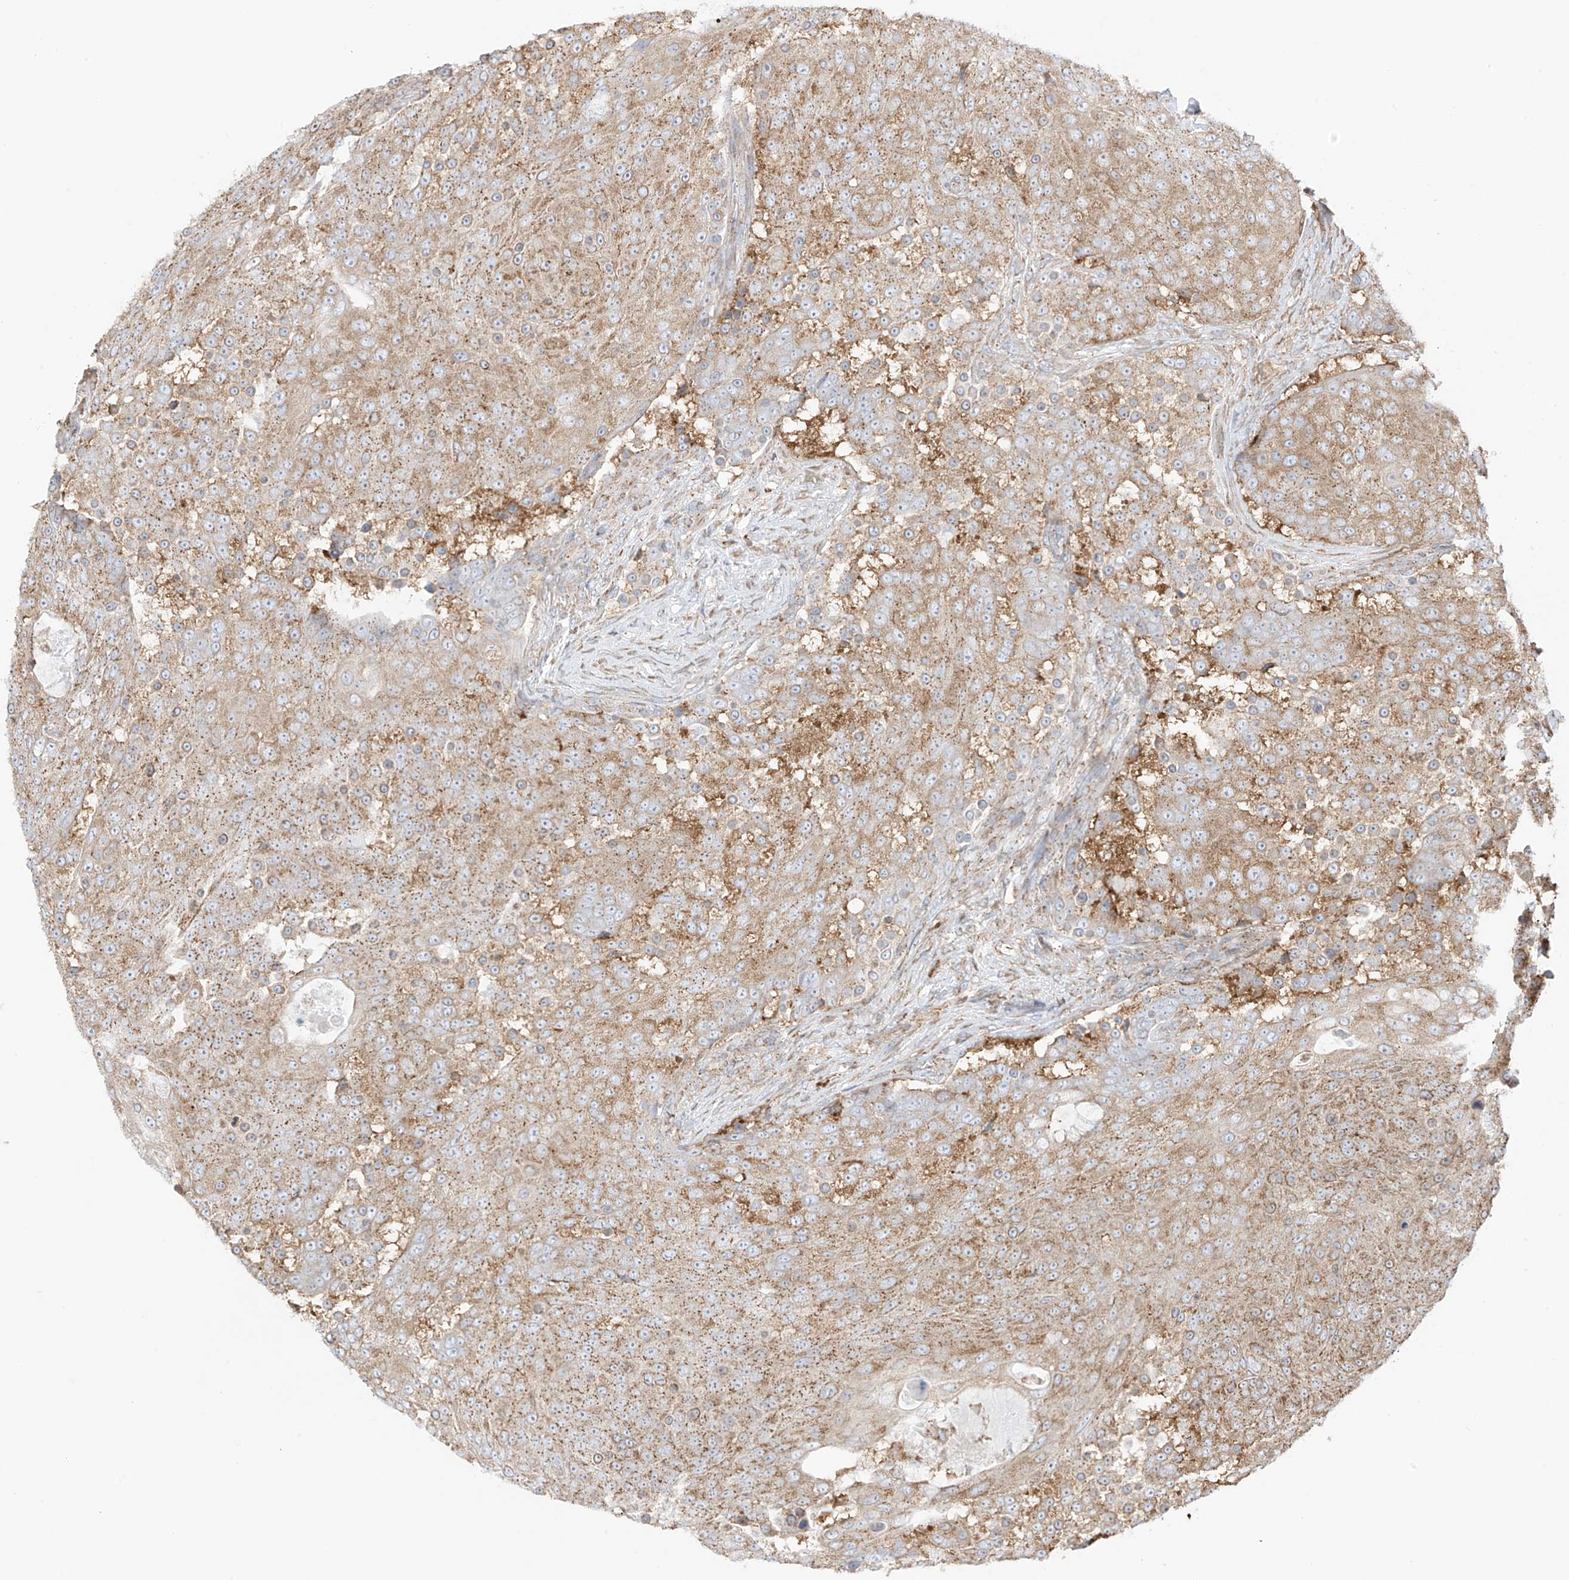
{"staining": {"intensity": "strong", "quantity": ">75%", "location": "cytoplasmic/membranous"}, "tissue": "urothelial cancer", "cell_type": "Tumor cells", "image_type": "cancer", "snomed": [{"axis": "morphology", "description": "Urothelial carcinoma, High grade"}, {"axis": "topography", "description": "Urinary bladder"}], "caption": "Immunohistochemical staining of high-grade urothelial carcinoma demonstrates strong cytoplasmic/membranous protein expression in approximately >75% of tumor cells.", "gene": "XKR3", "patient": {"sex": "female", "age": 63}}